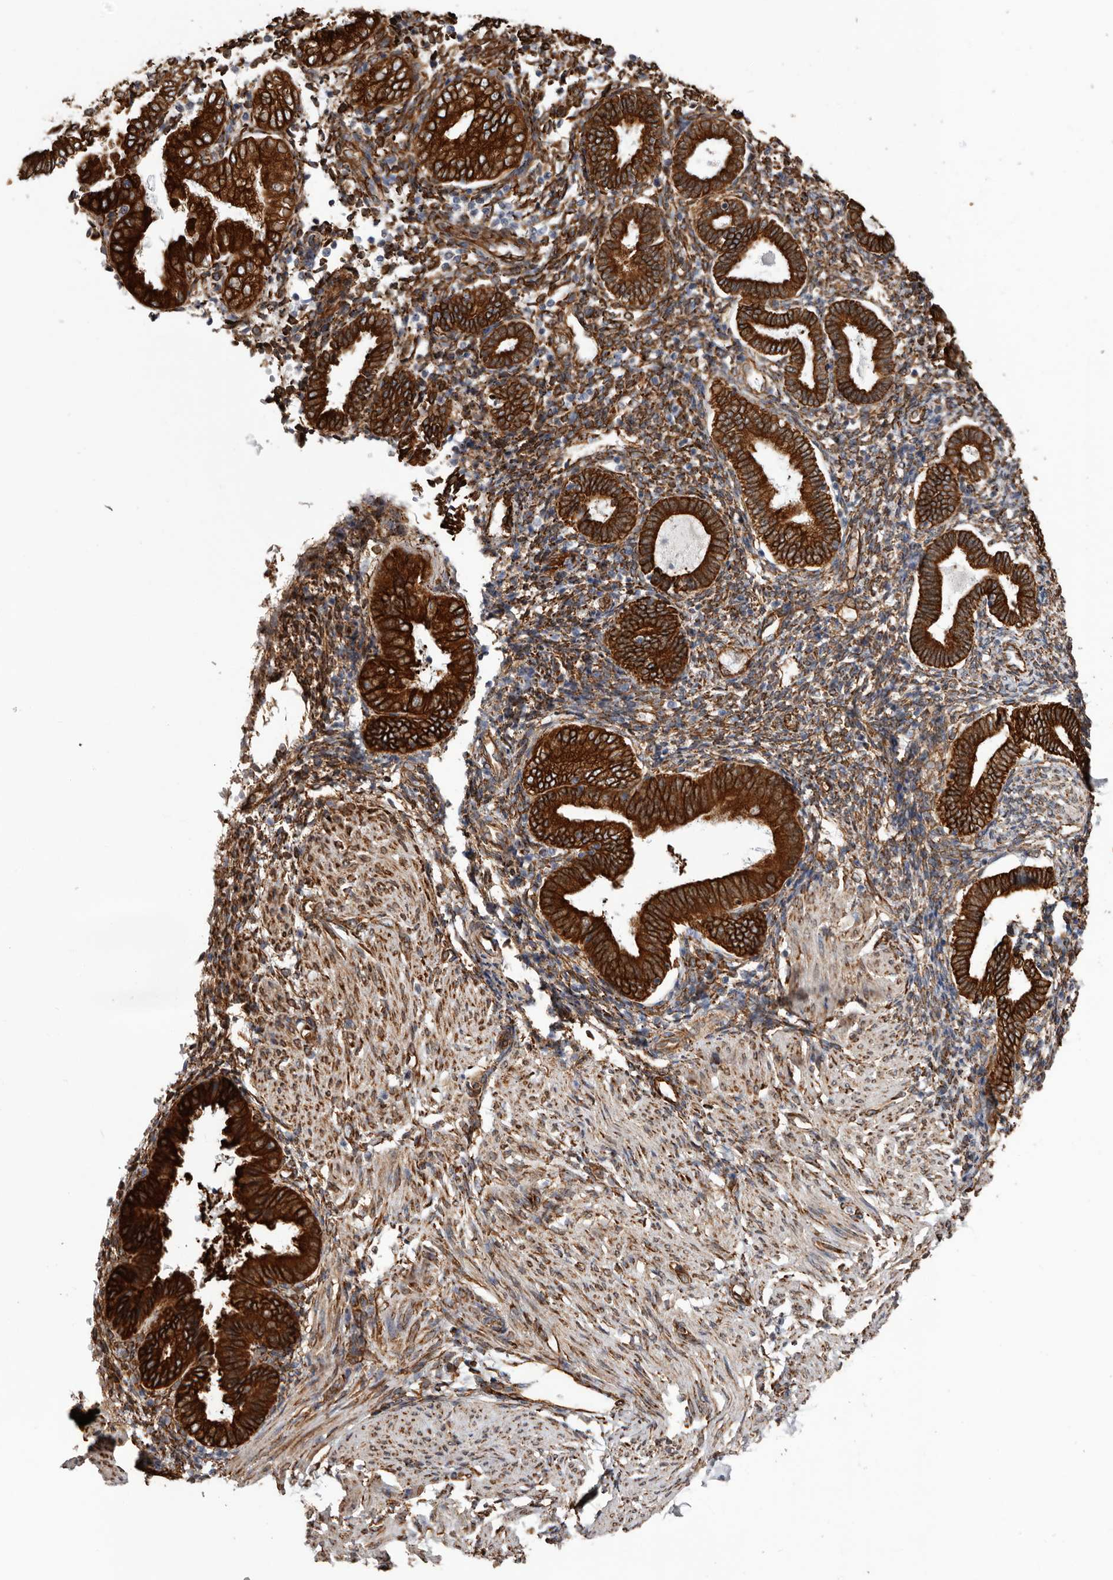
{"staining": {"intensity": "strong", "quantity": ">75%", "location": "cytoplasmic/membranous"}, "tissue": "endometrium", "cell_type": "Cells in endometrial stroma", "image_type": "normal", "snomed": [{"axis": "morphology", "description": "Normal tissue, NOS"}, {"axis": "topography", "description": "Endometrium"}], "caption": "A micrograph of endometrium stained for a protein exhibits strong cytoplasmic/membranous brown staining in cells in endometrial stroma.", "gene": "SEMA3E", "patient": {"sex": "female", "age": 53}}